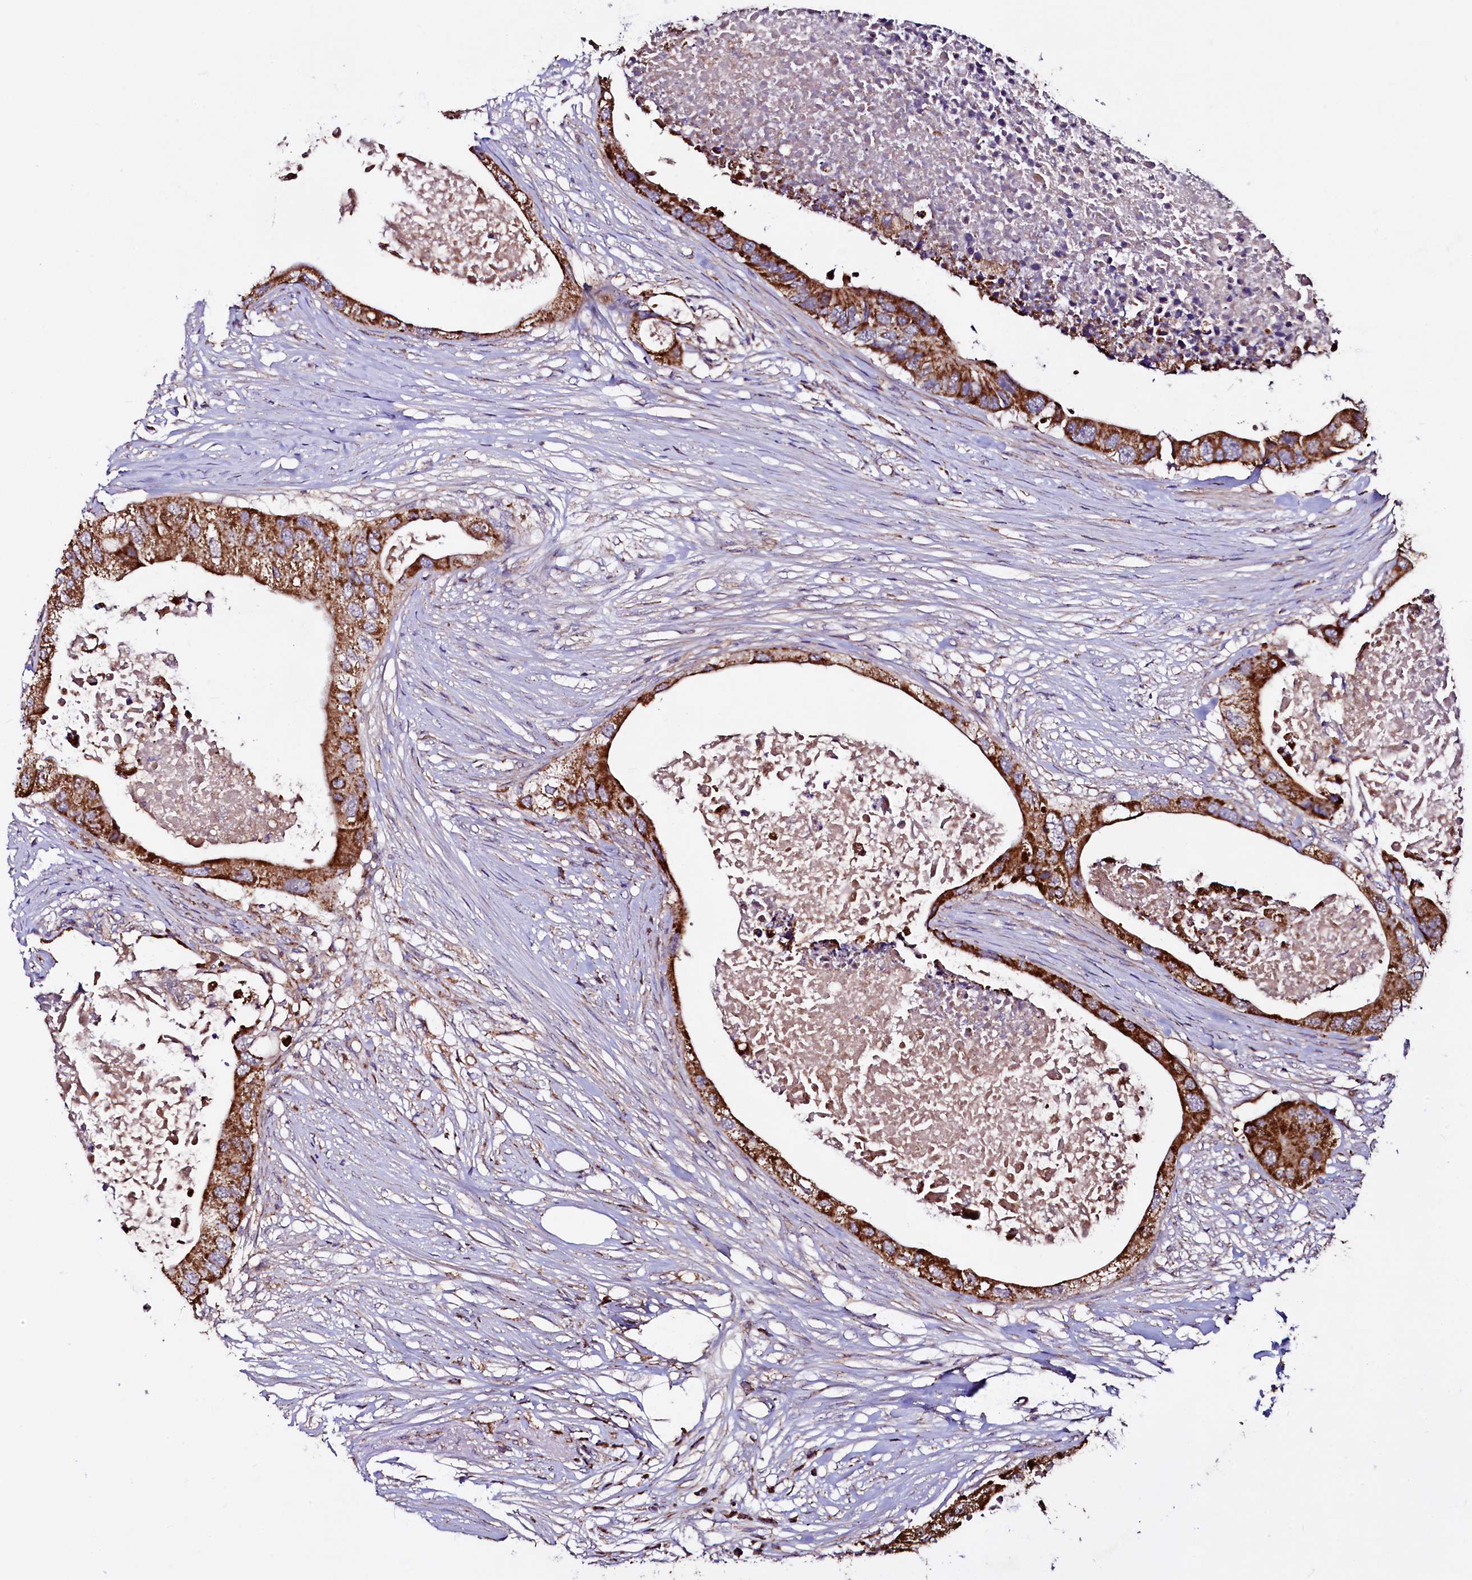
{"staining": {"intensity": "strong", "quantity": ">75%", "location": "cytoplasmic/membranous"}, "tissue": "colorectal cancer", "cell_type": "Tumor cells", "image_type": "cancer", "snomed": [{"axis": "morphology", "description": "Adenocarcinoma, NOS"}, {"axis": "topography", "description": "Colon"}], "caption": "About >75% of tumor cells in adenocarcinoma (colorectal) reveal strong cytoplasmic/membranous protein positivity as visualized by brown immunohistochemical staining.", "gene": "STARD5", "patient": {"sex": "male", "age": 71}}